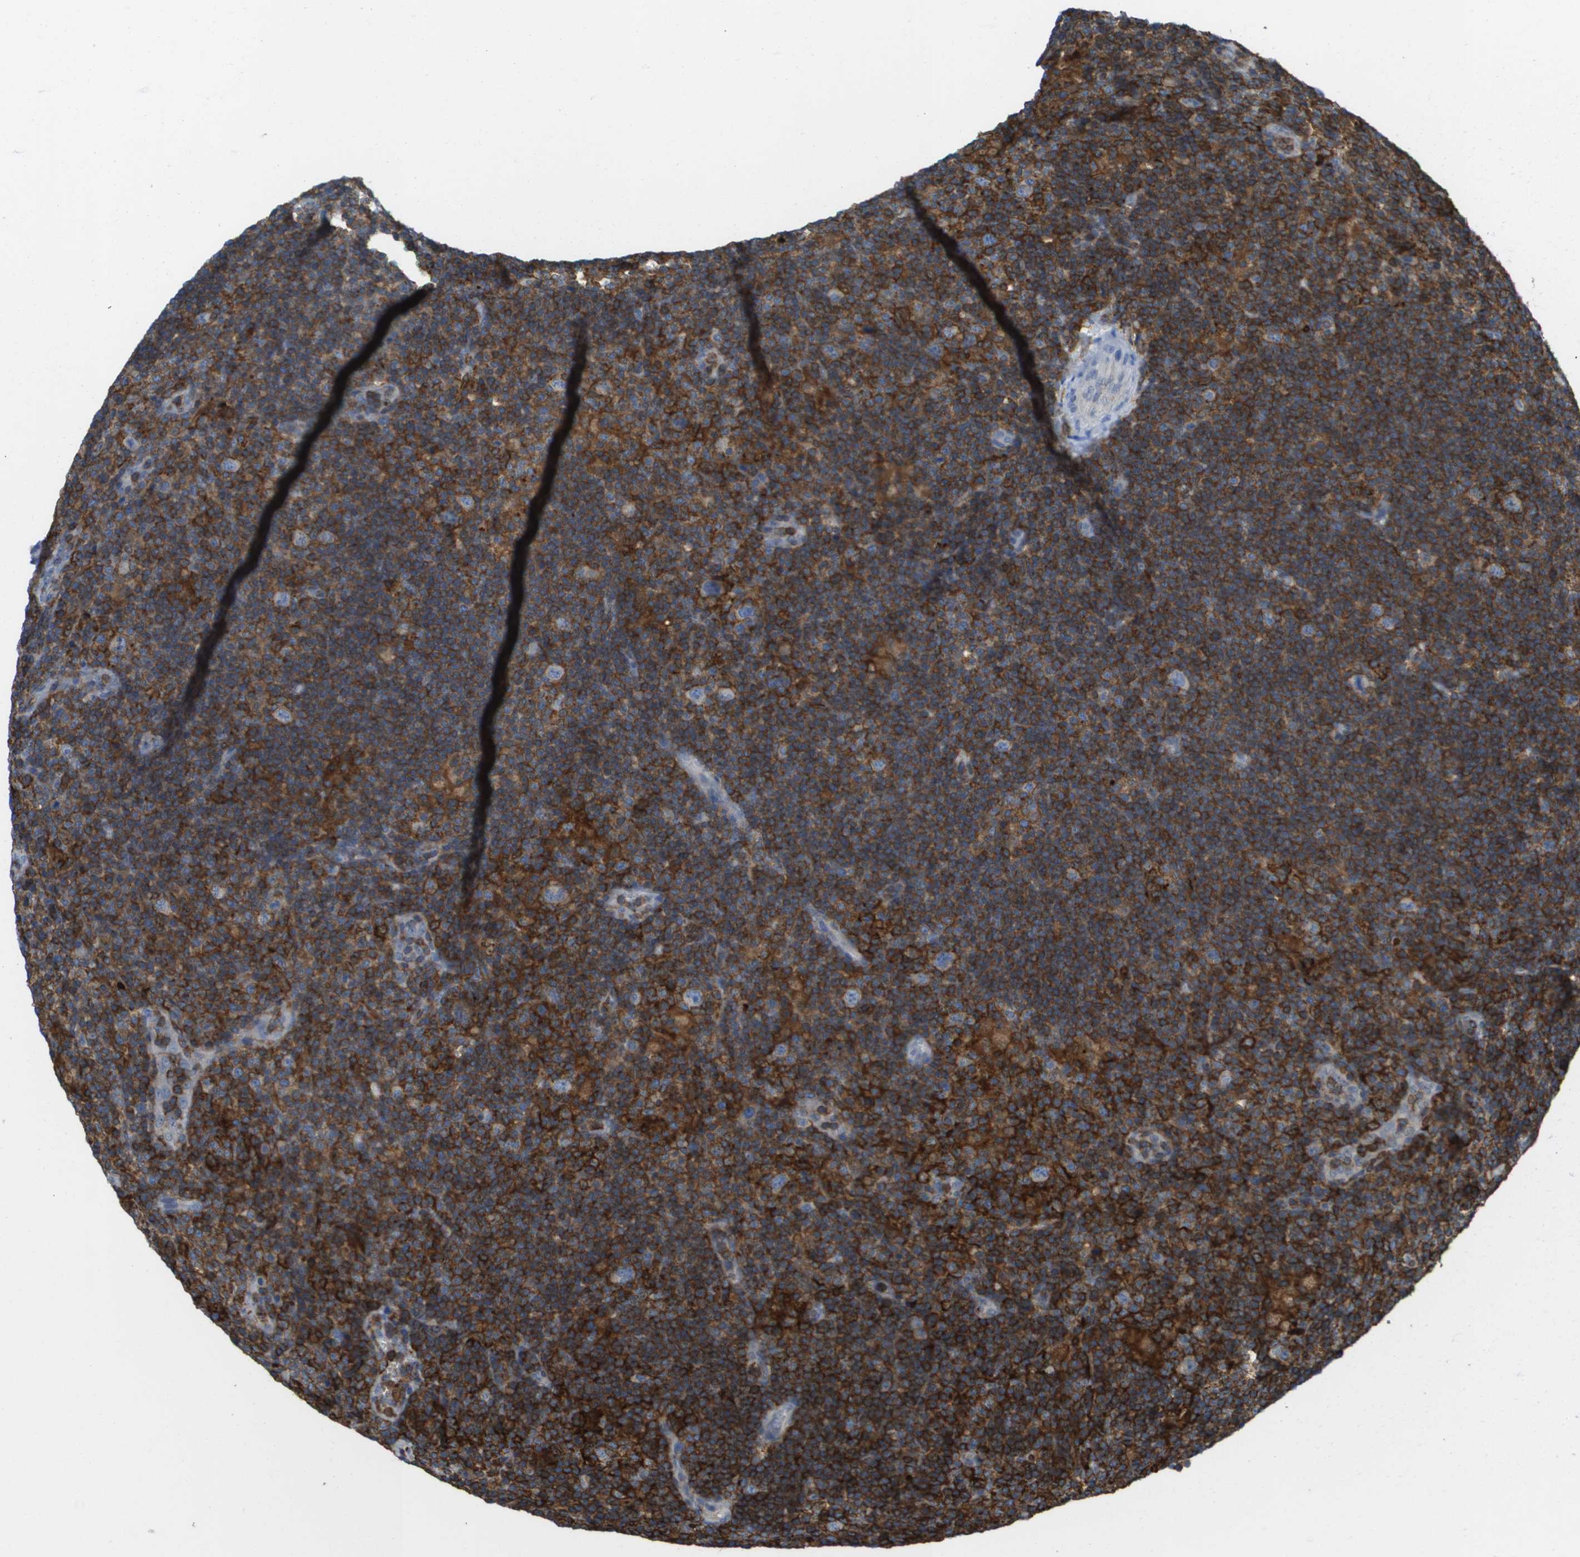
{"staining": {"intensity": "negative", "quantity": "none", "location": "none"}, "tissue": "lymphoma", "cell_type": "Tumor cells", "image_type": "cancer", "snomed": [{"axis": "morphology", "description": "Hodgkin's disease, NOS"}, {"axis": "topography", "description": "Lymph node"}], "caption": "There is no significant staining in tumor cells of lymphoma. (DAB IHC, high magnification).", "gene": "PASK", "patient": {"sex": "female", "age": 57}}